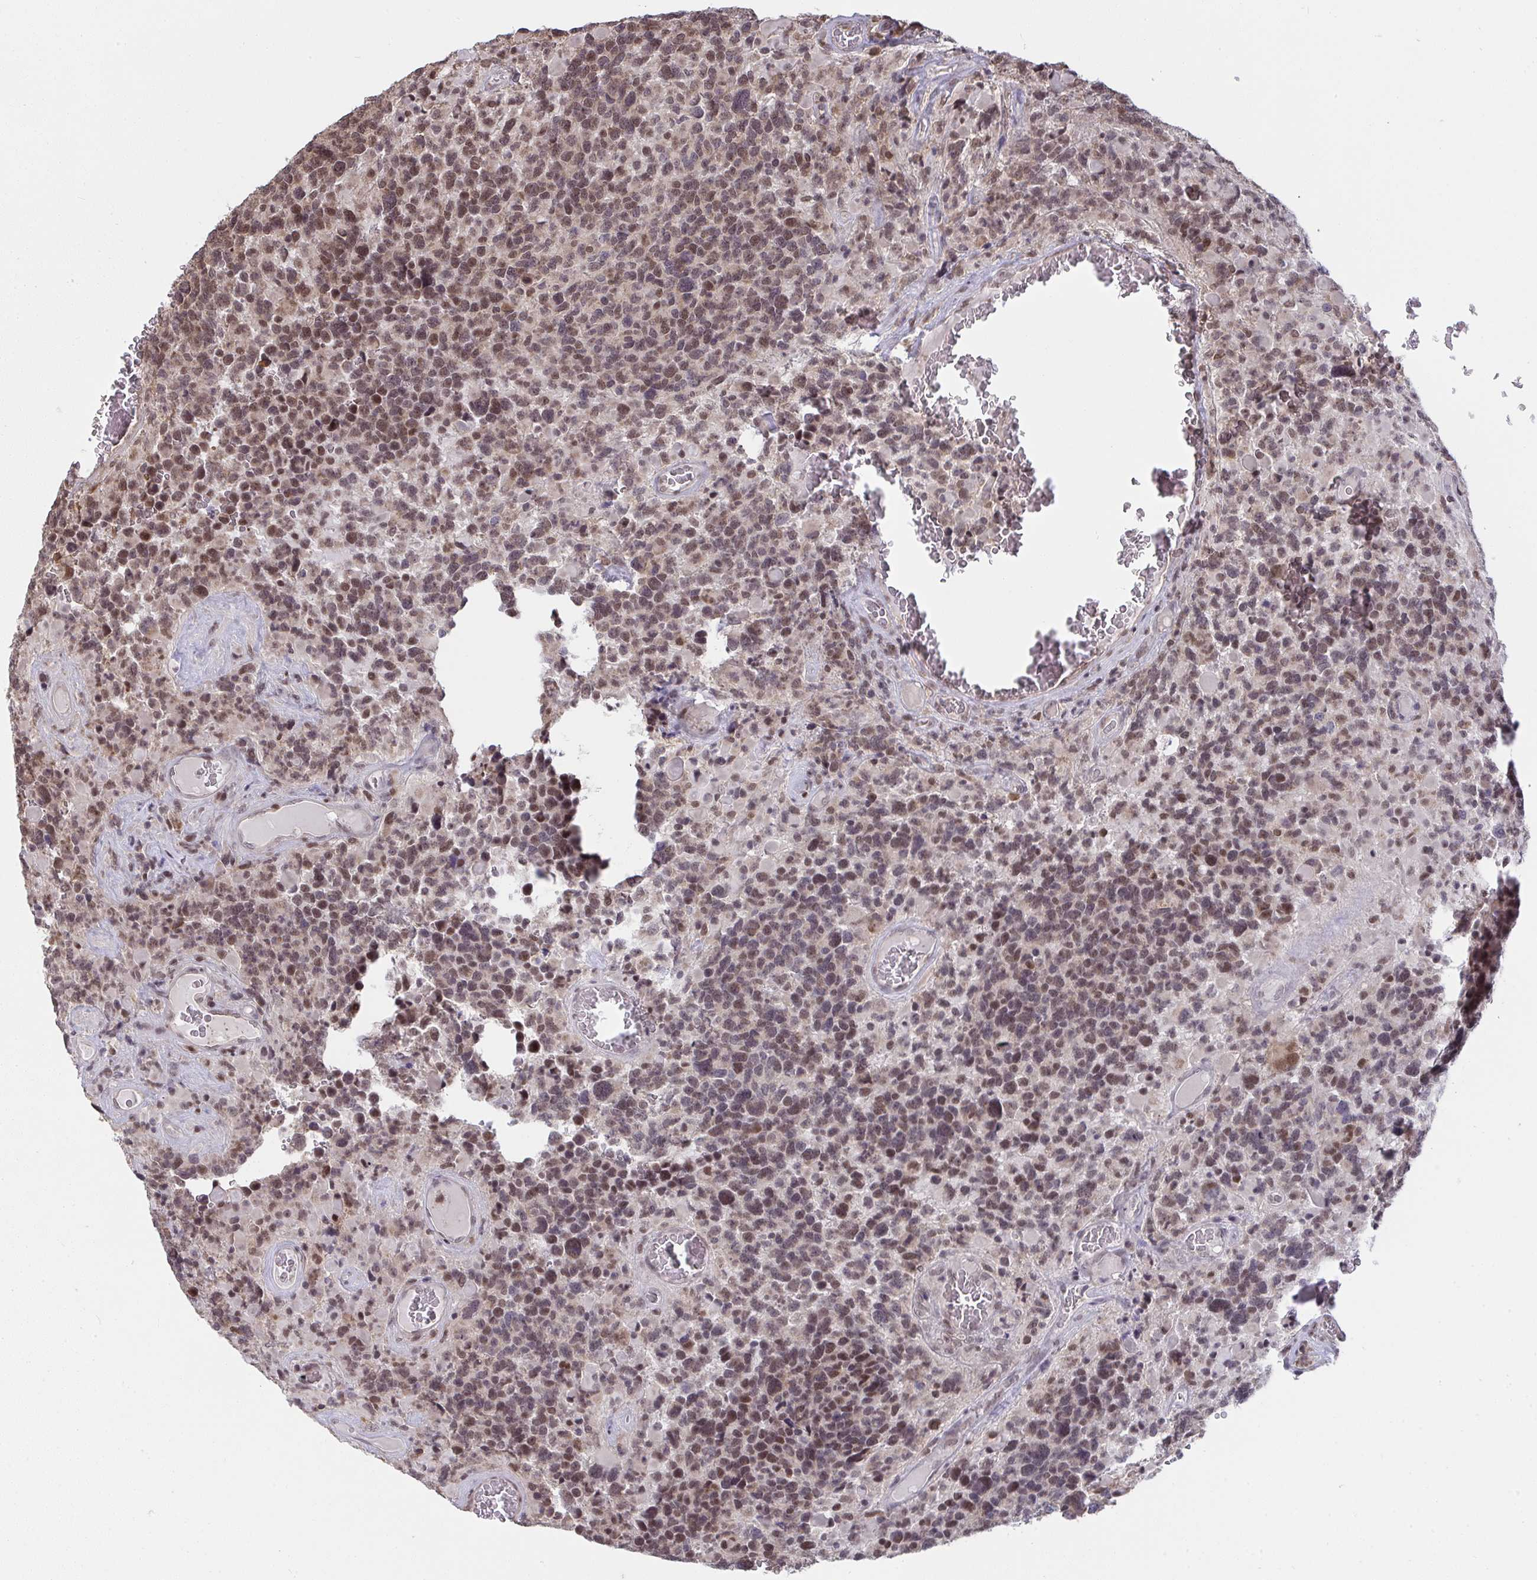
{"staining": {"intensity": "moderate", "quantity": "25%-75%", "location": "nuclear"}, "tissue": "glioma", "cell_type": "Tumor cells", "image_type": "cancer", "snomed": [{"axis": "morphology", "description": "Glioma, malignant, High grade"}, {"axis": "topography", "description": "Brain"}], "caption": "A brown stain labels moderate nuclear expression of a protein in malignant glioma (high-grade) tumor cells.", "gene": "SAP30", "patient": {"sex": "female", "age": 40}}